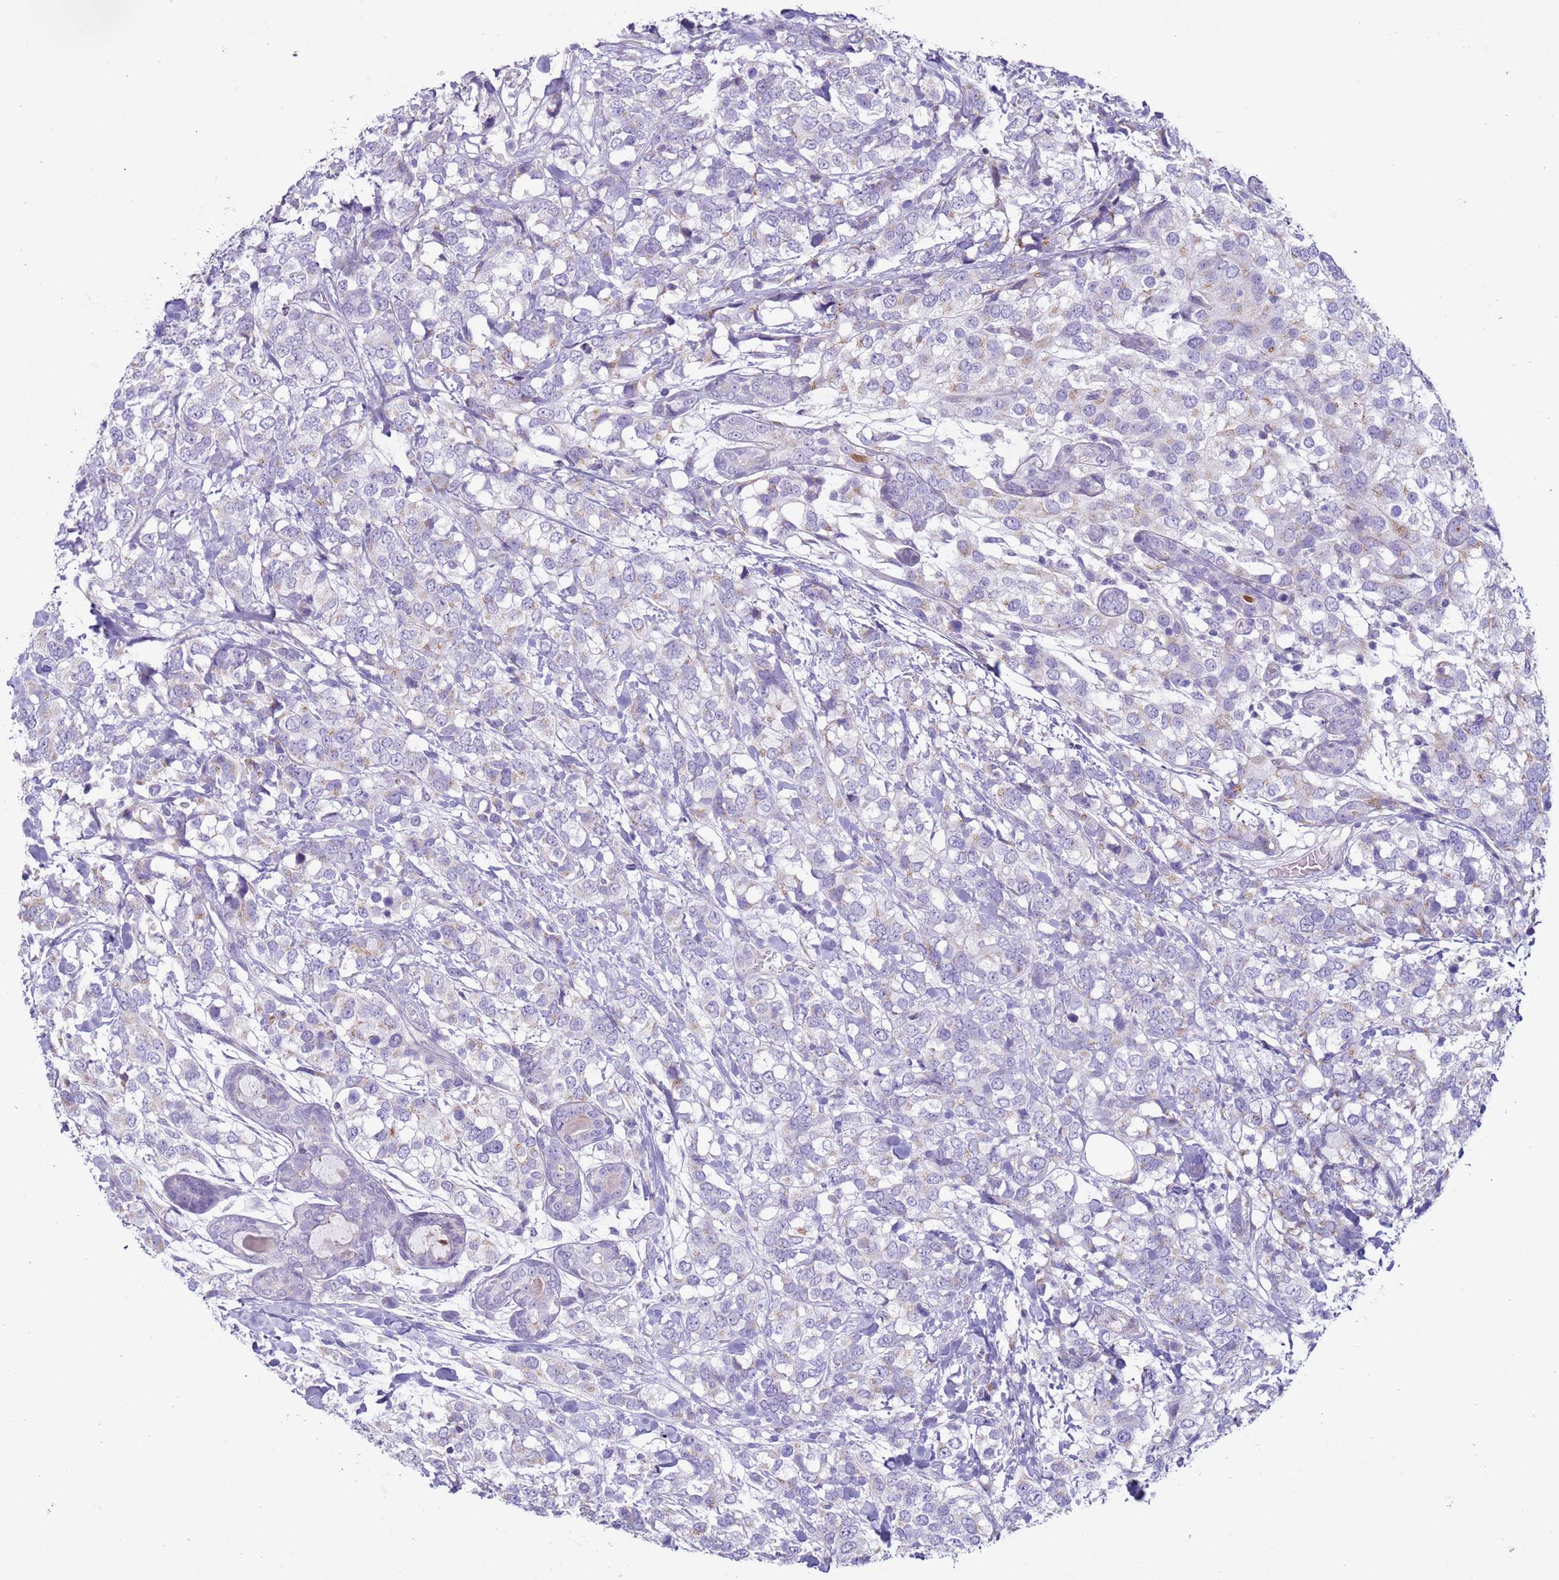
{"staining": {"intensity": "negative", "quantity": "none", "location": "none"}, "tissue": "breast cancer", "cell_type": "Tumor cells", "image_type": "cancer", "snomed": [{"axis": "morphology", "description": "Lobular carcinoma"}, {"axis": "topography", "description": "Breast"}], "caption": "Immunohistochemistry histopathology image of human lobular carcinoma (breast) stained for a protein (brown), which demonstrates no positivity in tumor cells. Brightfield microscopy of IHC stained with DAB (brown) and hematoxylin (blue), captured at high magnification.", "gene": "NPAP1", "patient": {"sex": "female", "age": 59}}